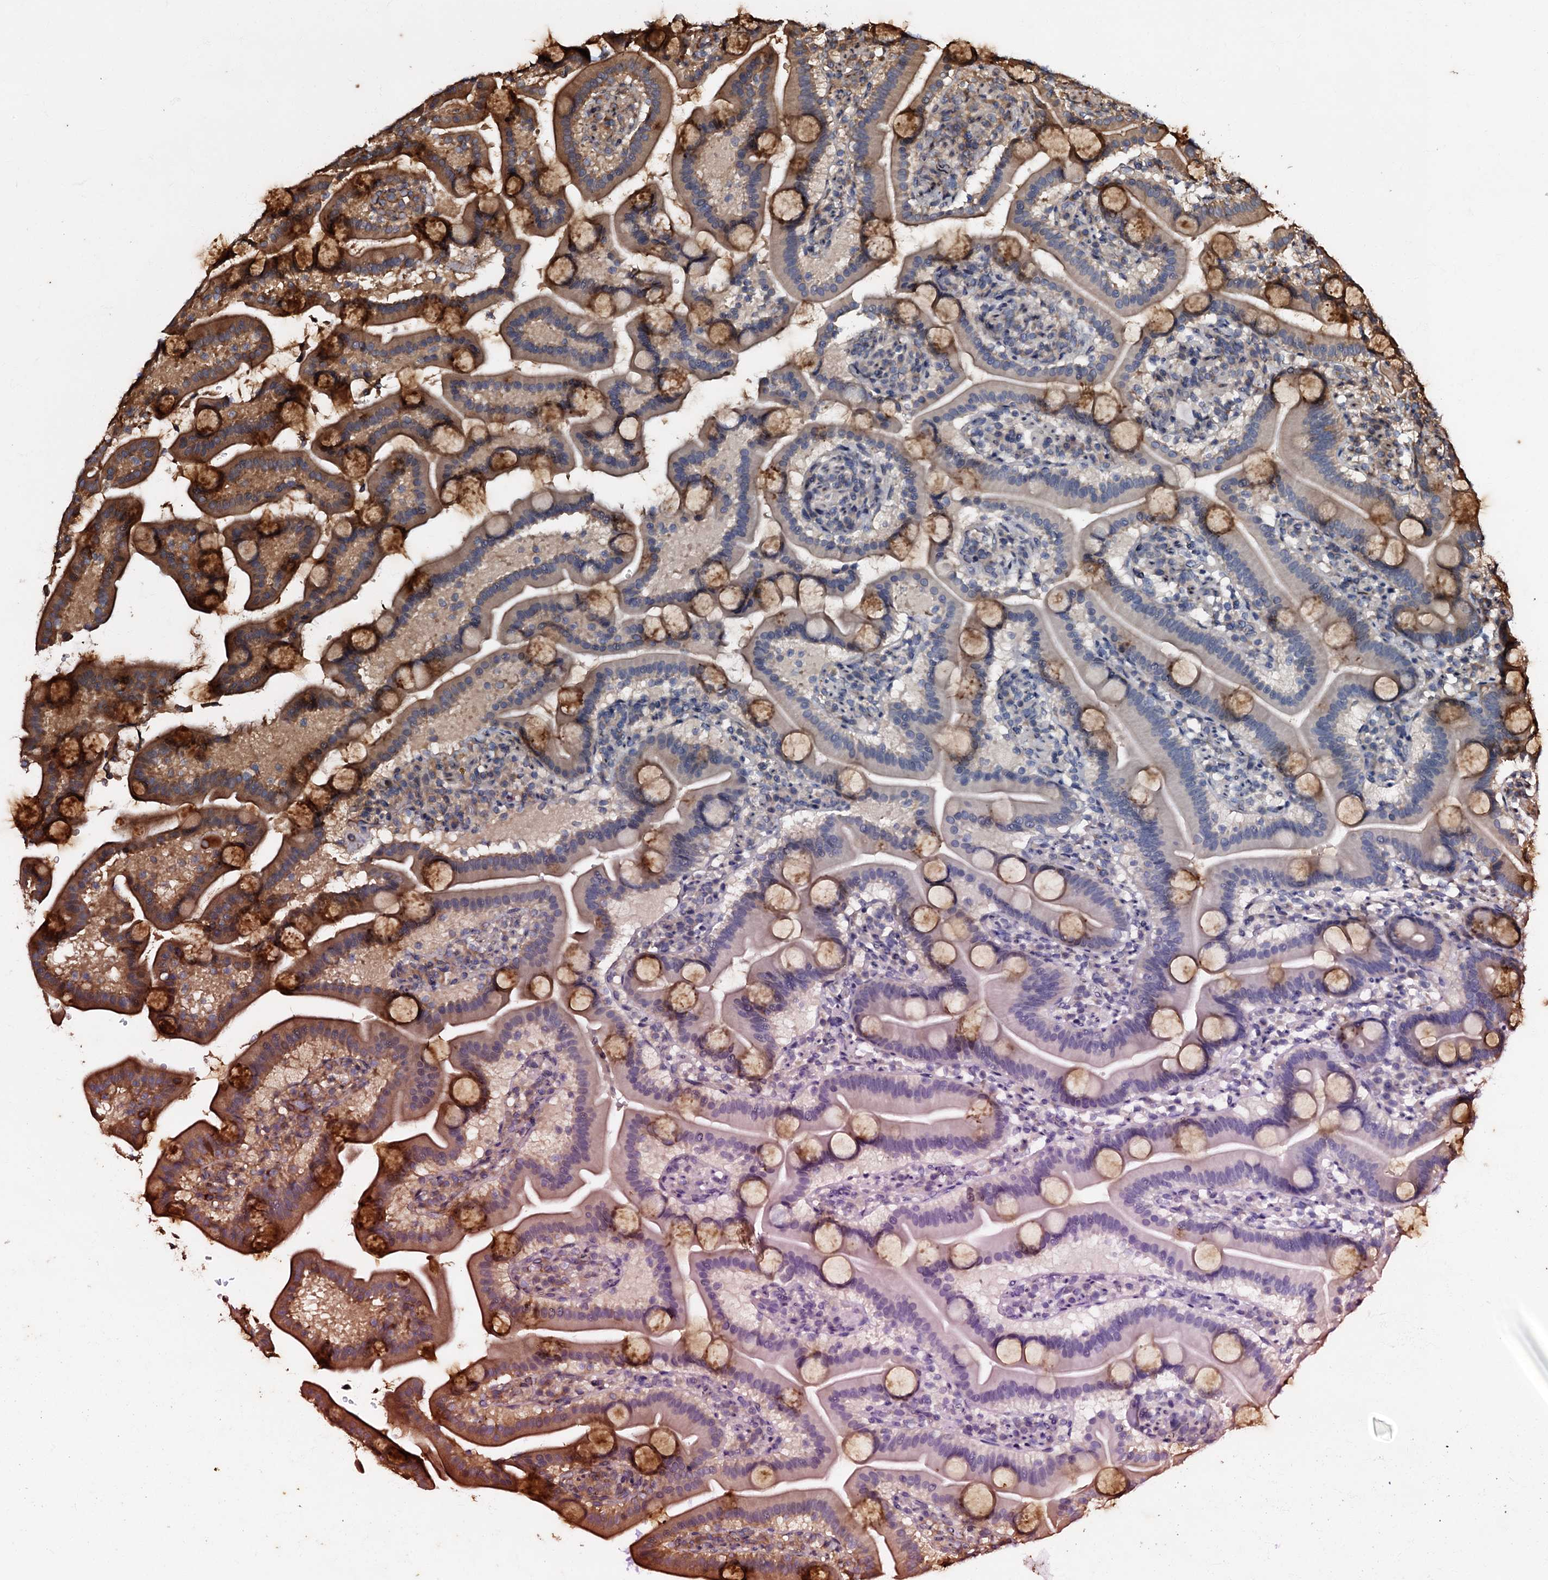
{"staining": {"intensity": "strong", "quantity": "25%-75%", "location": "cytoplasmic/membranous"}, "tissue": "duodenum", "cell_type": "Glandular cells", "image_type": "normal", "snomed": [{"axis": "morphology", "description": "Normal tissue, NOS"}, {"axis": "topography", "description": "Duodenum"}], "caption": "Human duodenum stained with a brown dye displays strong cytoplasmic/membranous positive expression in about 25%-75% of glandular cells.", "gene": "BLOC1S6", "patient": {"sex": "male", "age": 55}}